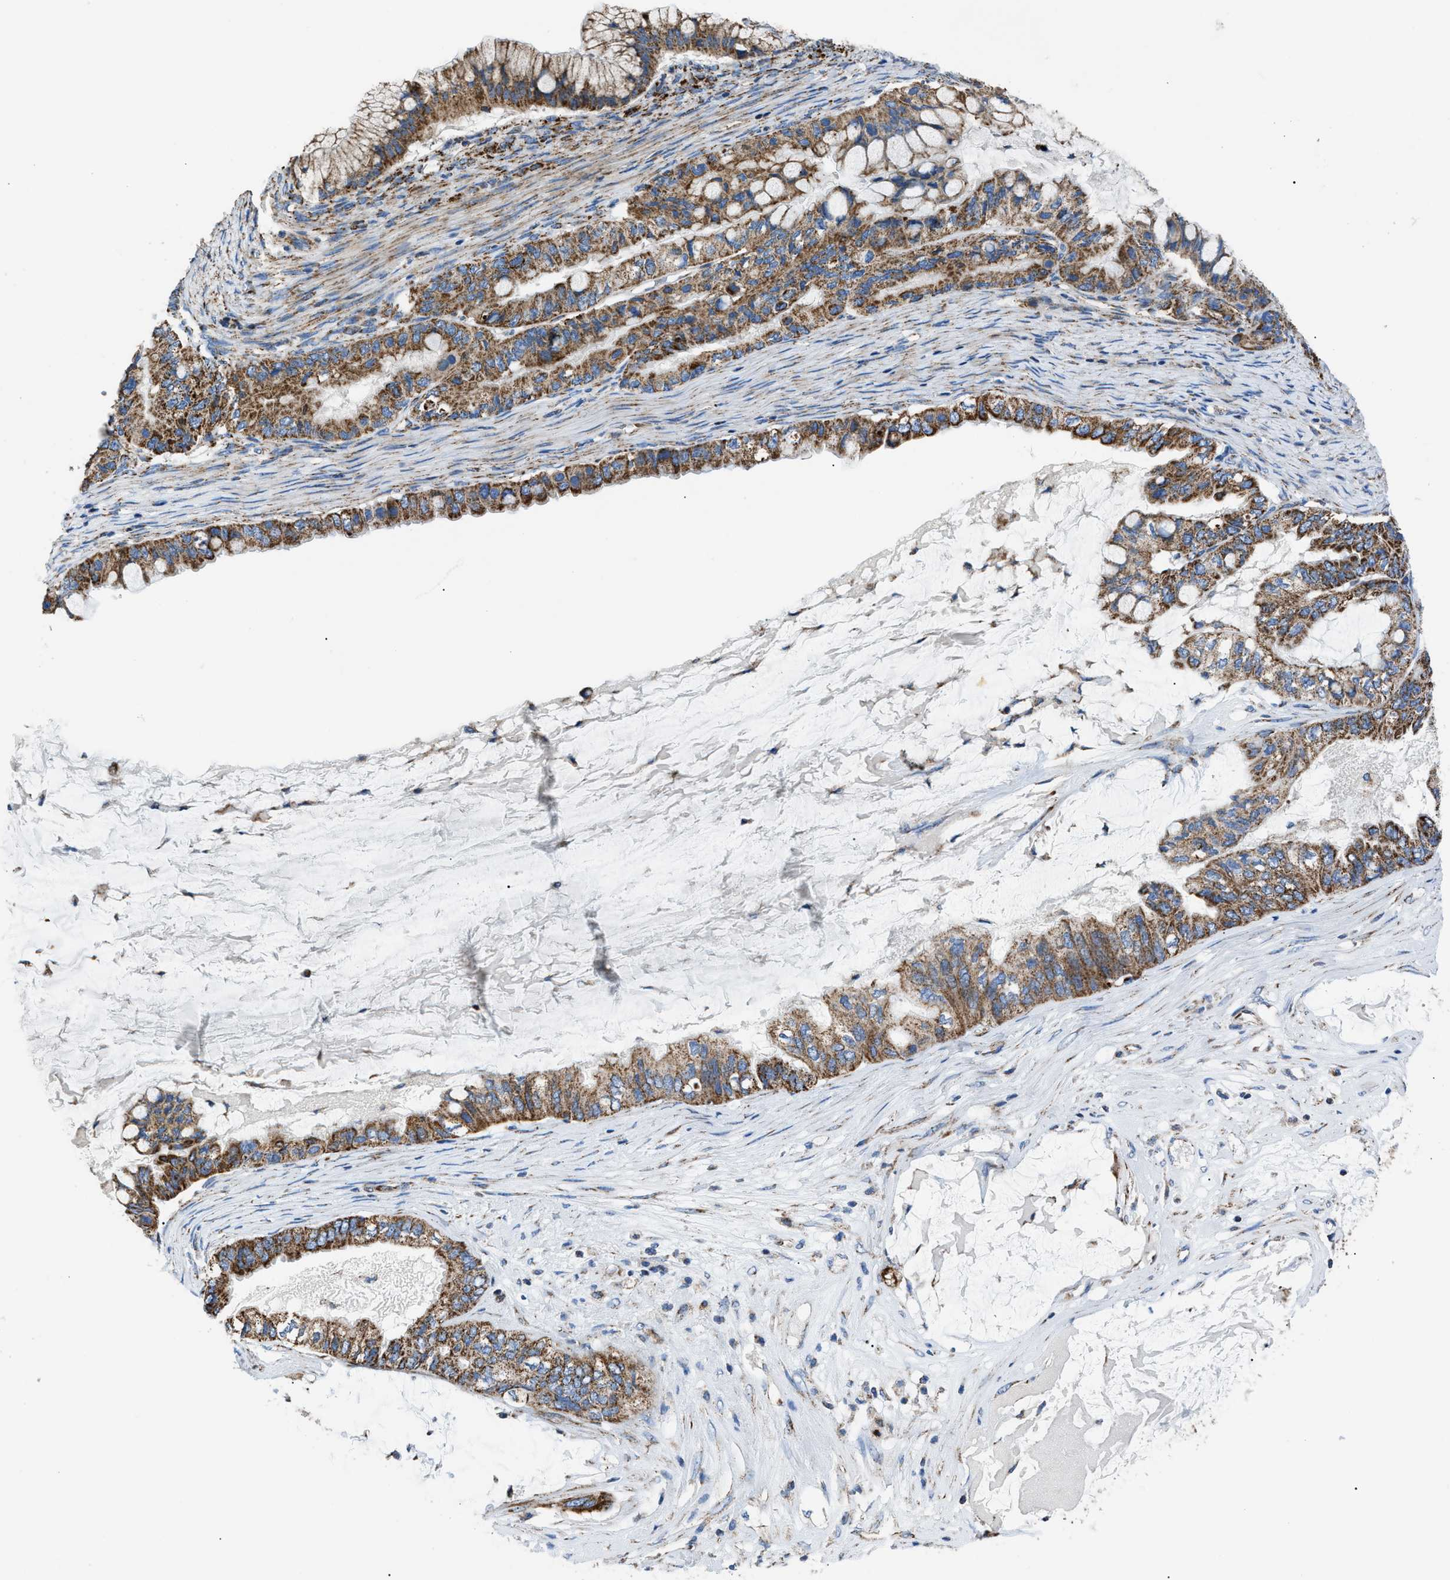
{"staining": {"intensity": "moderate", "quantity": ">75%", "location": "cytoplasmic/membranous"}, "tissue": "ovarian cancer", "cell_type": "Tumor cells", "image_type": "cancer", "snomed": [{"axis": "morphology", "description": "Cystadenocarcinoma, mucinous, NOS"}, {"axis": "topography", "description": "Ovary"}], "caption": "Immunohistochemical staining of ovarian cancer (mucinous cystadenocarcinoma) reveals medium levels of moderate cytoplasmic/membranous protein expression in approximately >75% of tumor cells.", "gene": "PHB2", "patient": {"sex": "female", "age": 80}}